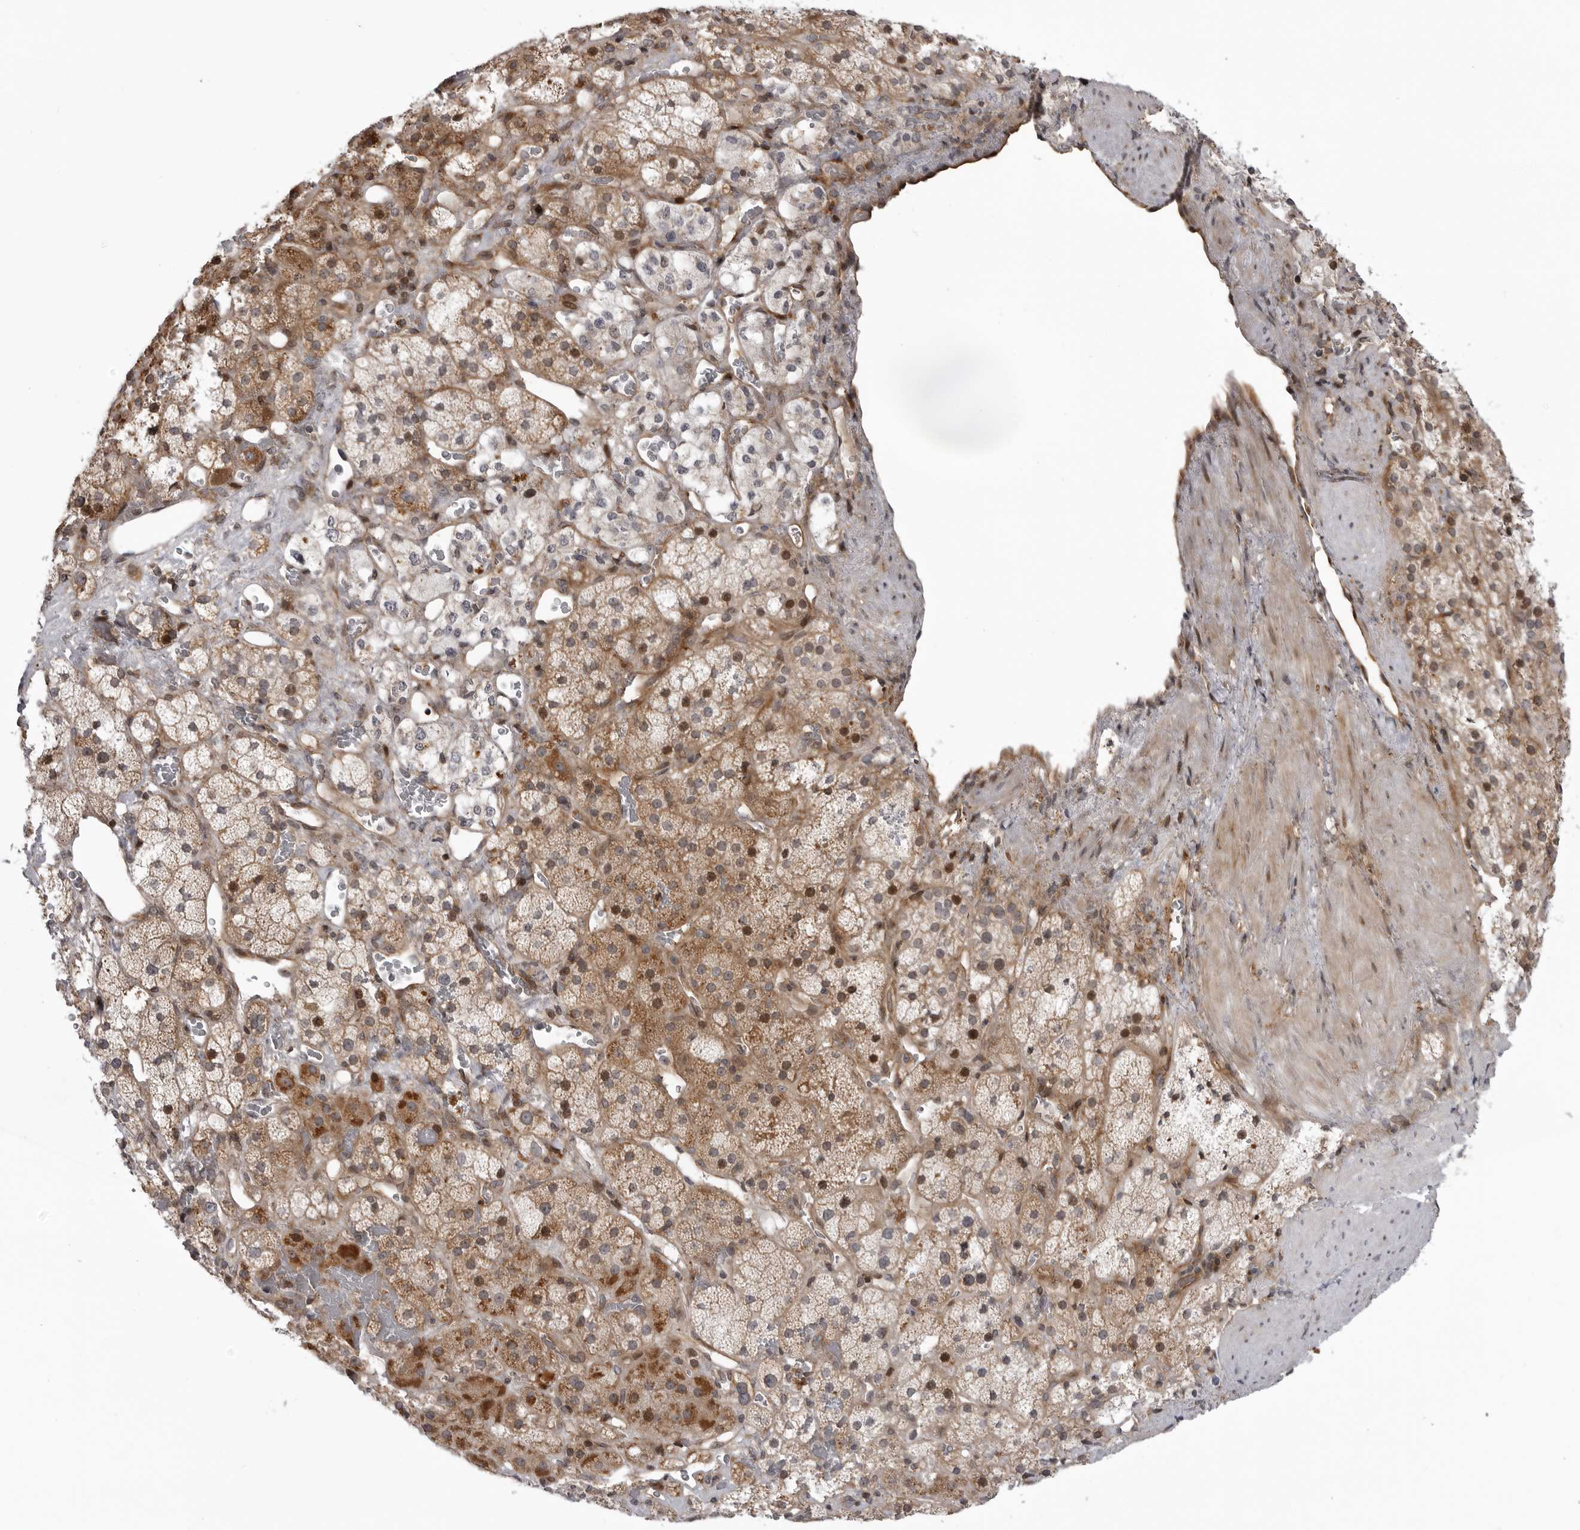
{"staining": {"intensity": "strong", "quantity": "25%-75%", "location": "cytoplasmic/membranous,nuclear"}, "tissue": "adrenal gland", "cell_type": "Glandular cells", "image_type": "normal", "snomed": [{"axis": "morphology", "description": "Normal tissue, NOS"}, {"axis": "topography", "description": "Adrenal gland"}], "caption": "This photomicrograph reveals immunohistochemistry staining of unremarkable human adrenal gland, with high strong cytoplasmic/membranous,nuclear positivity in approximately 25%-75% of glandular cells.", "gene": "ABL1", "patient": {"sex": "male", "age": 57}}